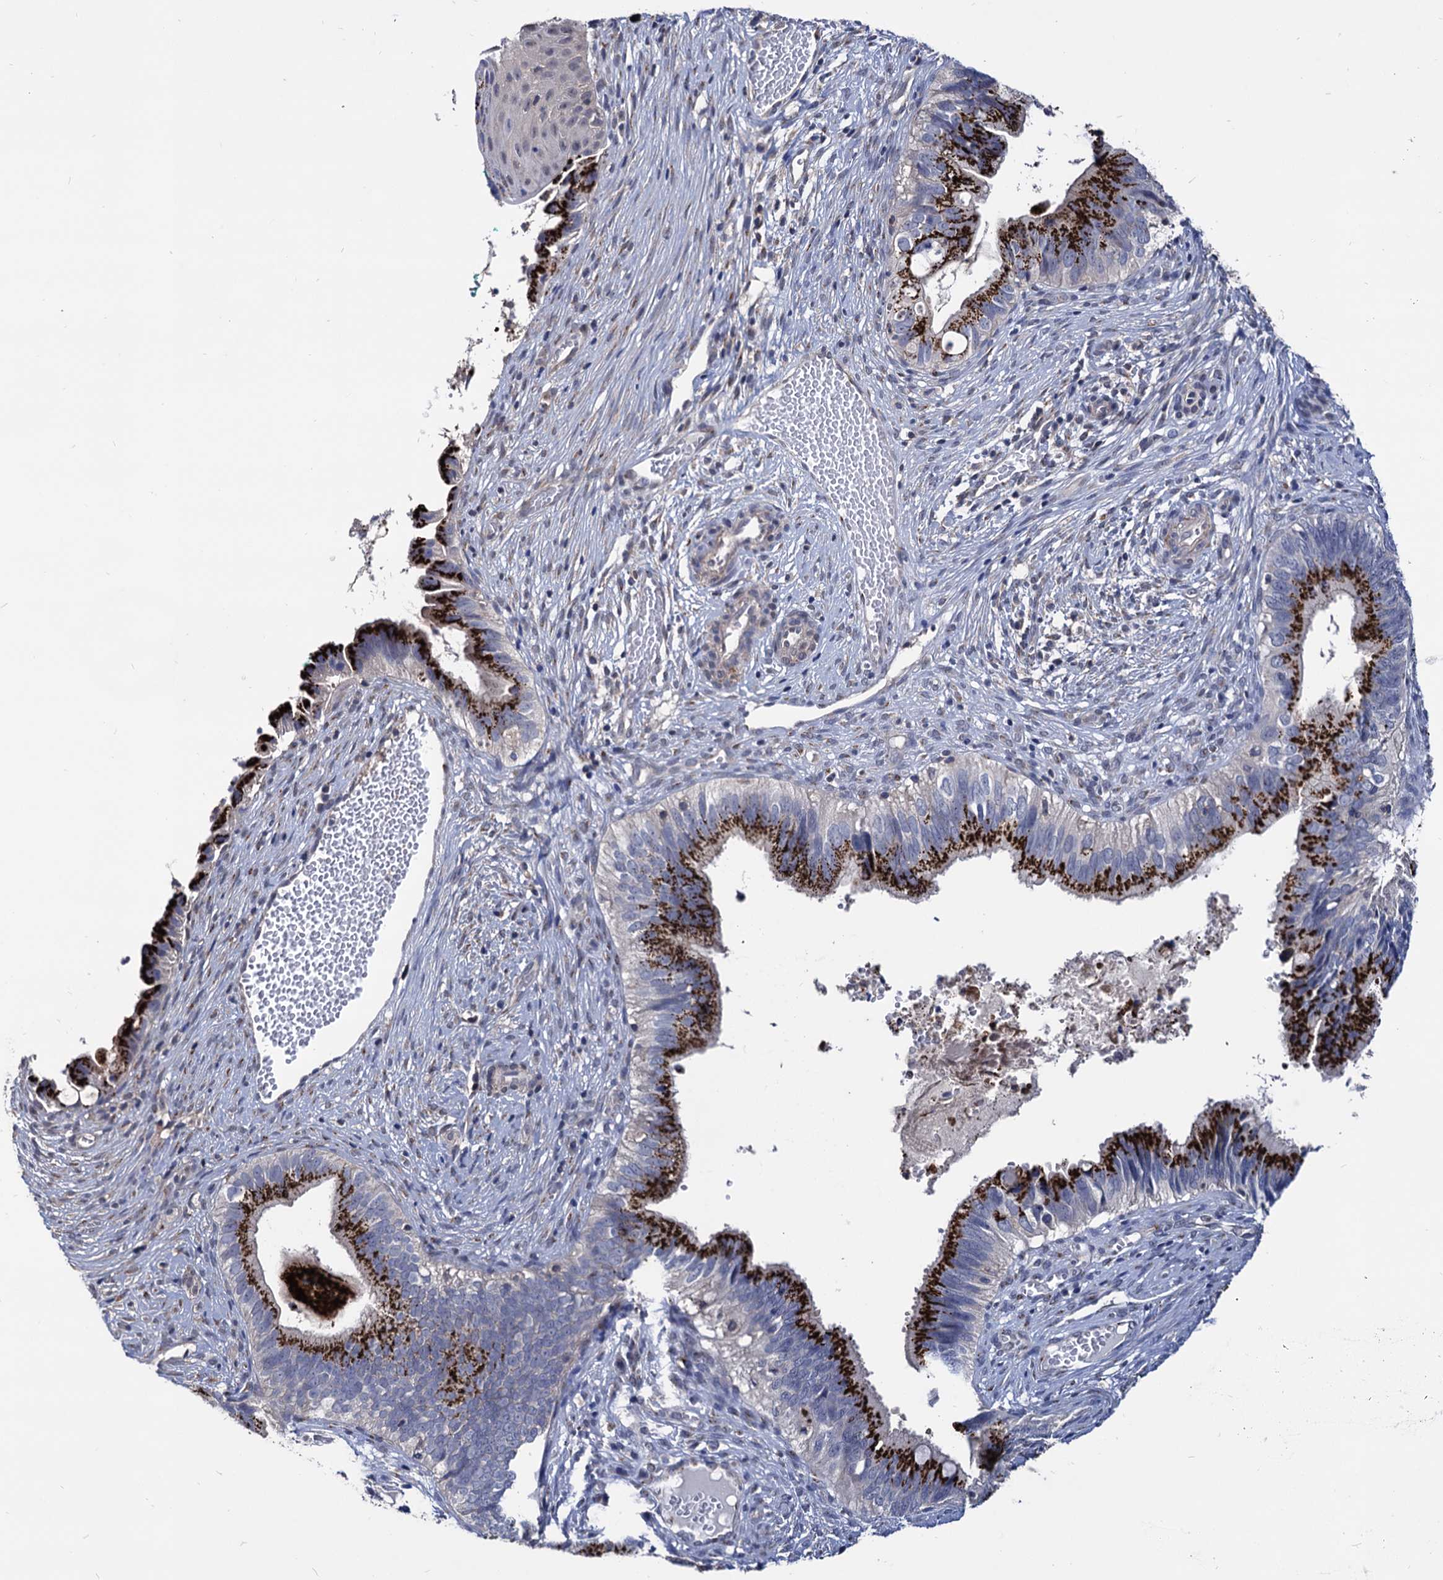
{"staining": {"intensity": "strong", "quantity": ">75%", "location": "cytoplasmic/membranous"}, "tissue": "cervical cancer", "cell_type": "Tumor cells", "image_type": "cancer", "snomed": [{"axis": "morphology", "description": "Adenocarcinoma, NOS"}, {"axis": "topography", "description": "Cervix"}], "caption": "Adenocarcinoma (cervical) stained for a protein (brown) shows strong cytoplasmic/membranous positive positivity in approximately >75% of tumor cells.", "gene": "ESD", "patient": {"sex": "female", "age": 42}}